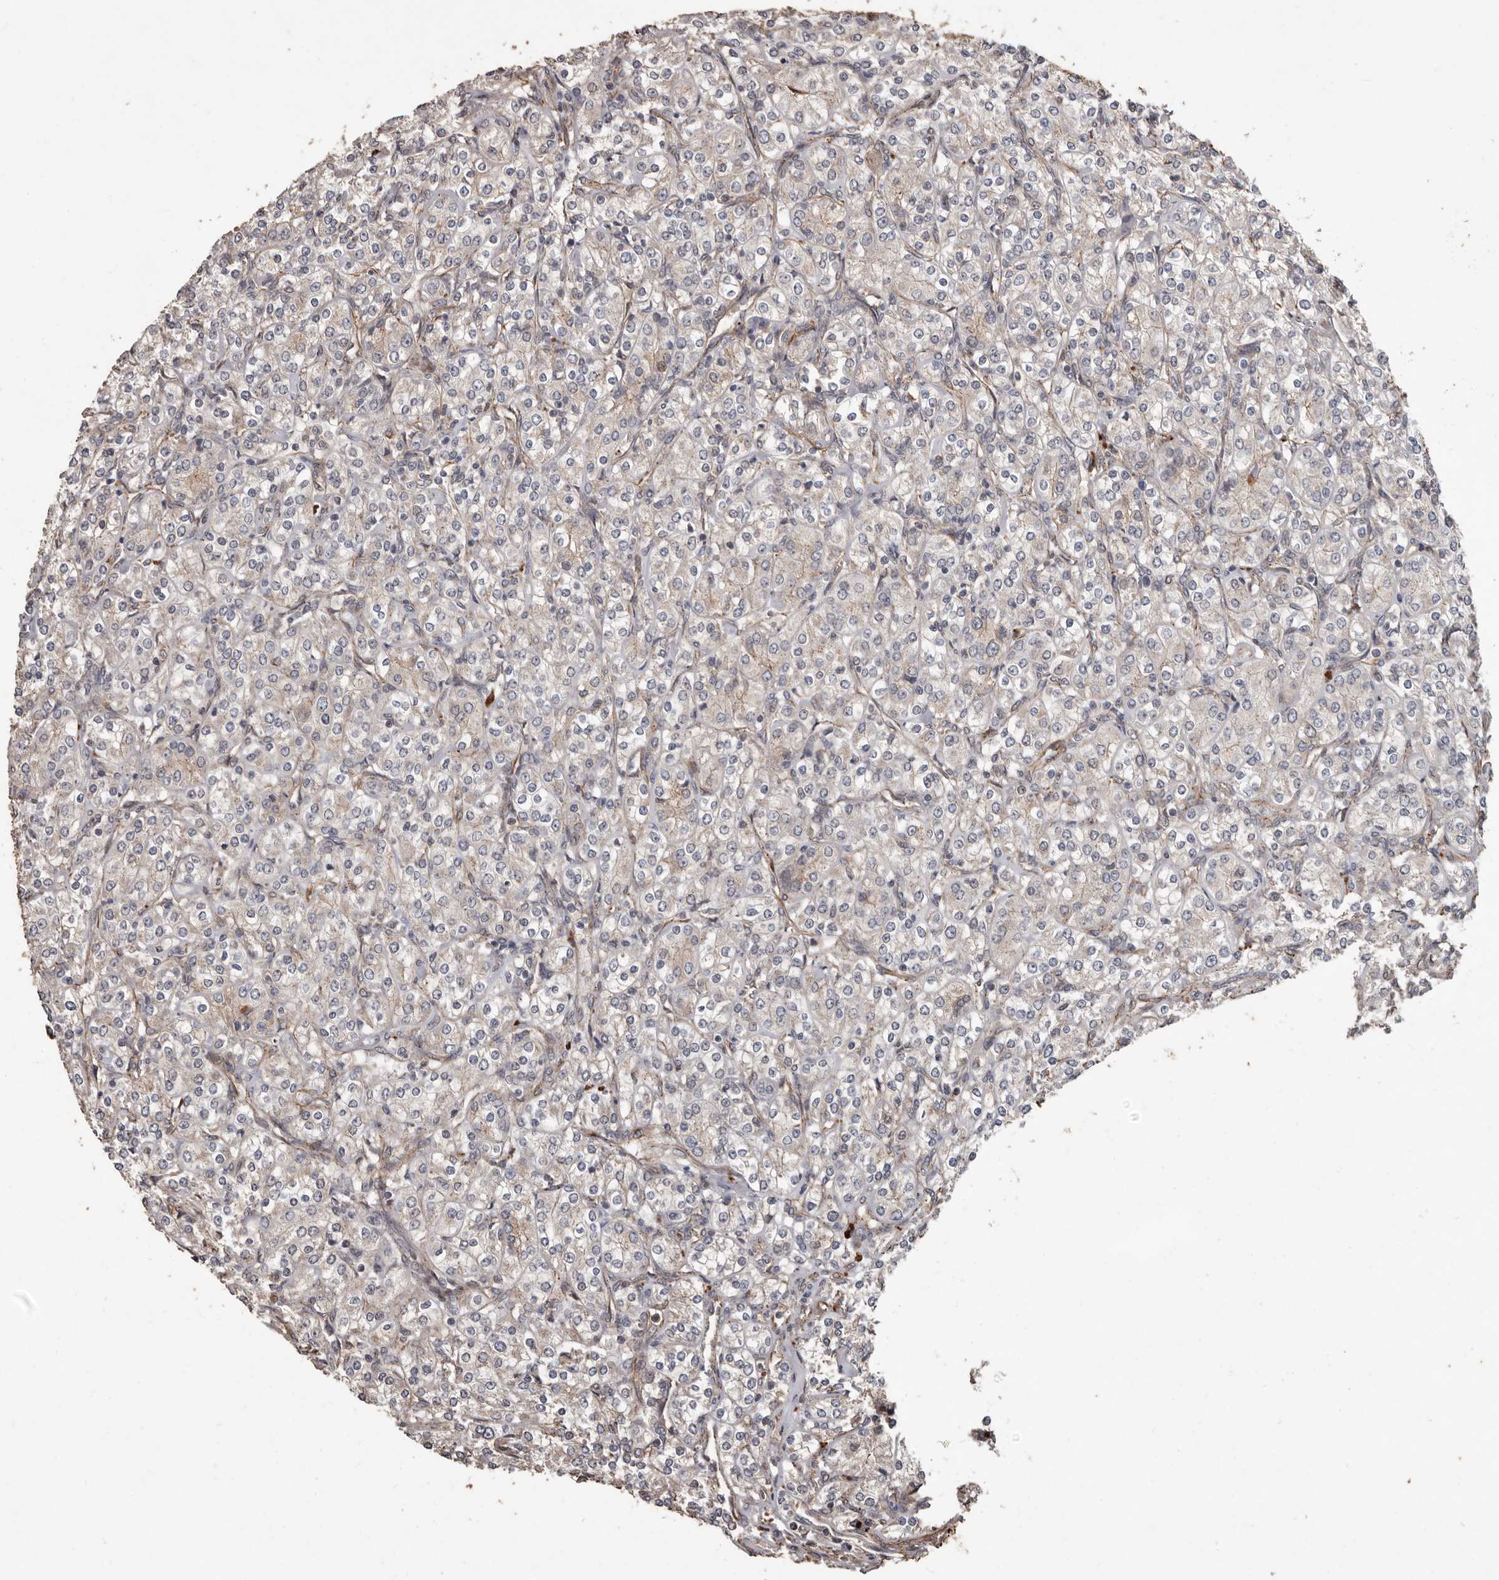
{"staining": {"intensity": "negative", "quantity": "none", "location": "none"}, "tissue": "renal cancer", "cell_type": "Tumor cells", "image_type": "cancer", "snomed": [{"axis": "morphology", "description": "Adenocarcinoma, NOS"}, {"axis": "topography", "description": "Kidney"}], "caption": "IHC image of renal cancer stained for a protein (brown), which displays no staining in tumor cells.", "gene": "BRAT1", "patient": {"sex": "male", "age": 77}}